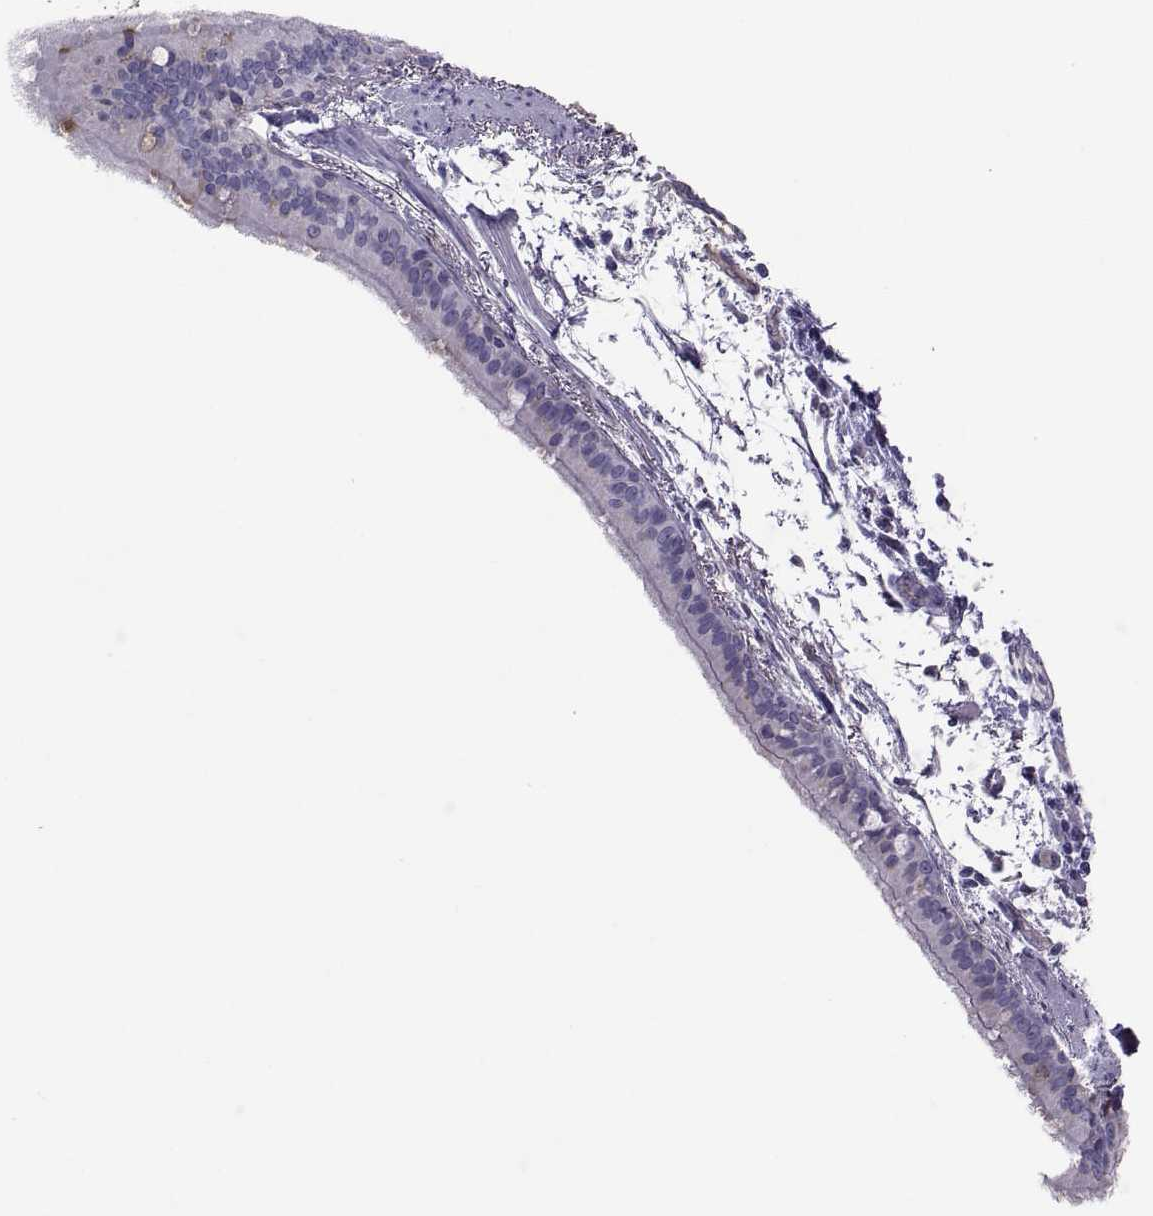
{"staining": {"intensity": "negative", "quantity": "none", "location": "none"}, "tissue": "bronchus", "cell_type": "Respiratory epithelial cells", "image_type": "normal", "snomed": [{"axis": "morphology", "description": "Normal tissue, NOS"}, {"axis": "morphology", "description": "Squamous cell carcinoma, NOS"}, {"axis": "topography", "description": "Bronchus"}, {"axis": "topography", "description": "Lung"}], "caption": "Respiratory epithelial cells show no significant protein staining in unremarkable bronchus.", "gene": "CLUL1", "patient": {"sex": "male", "age": 69}}